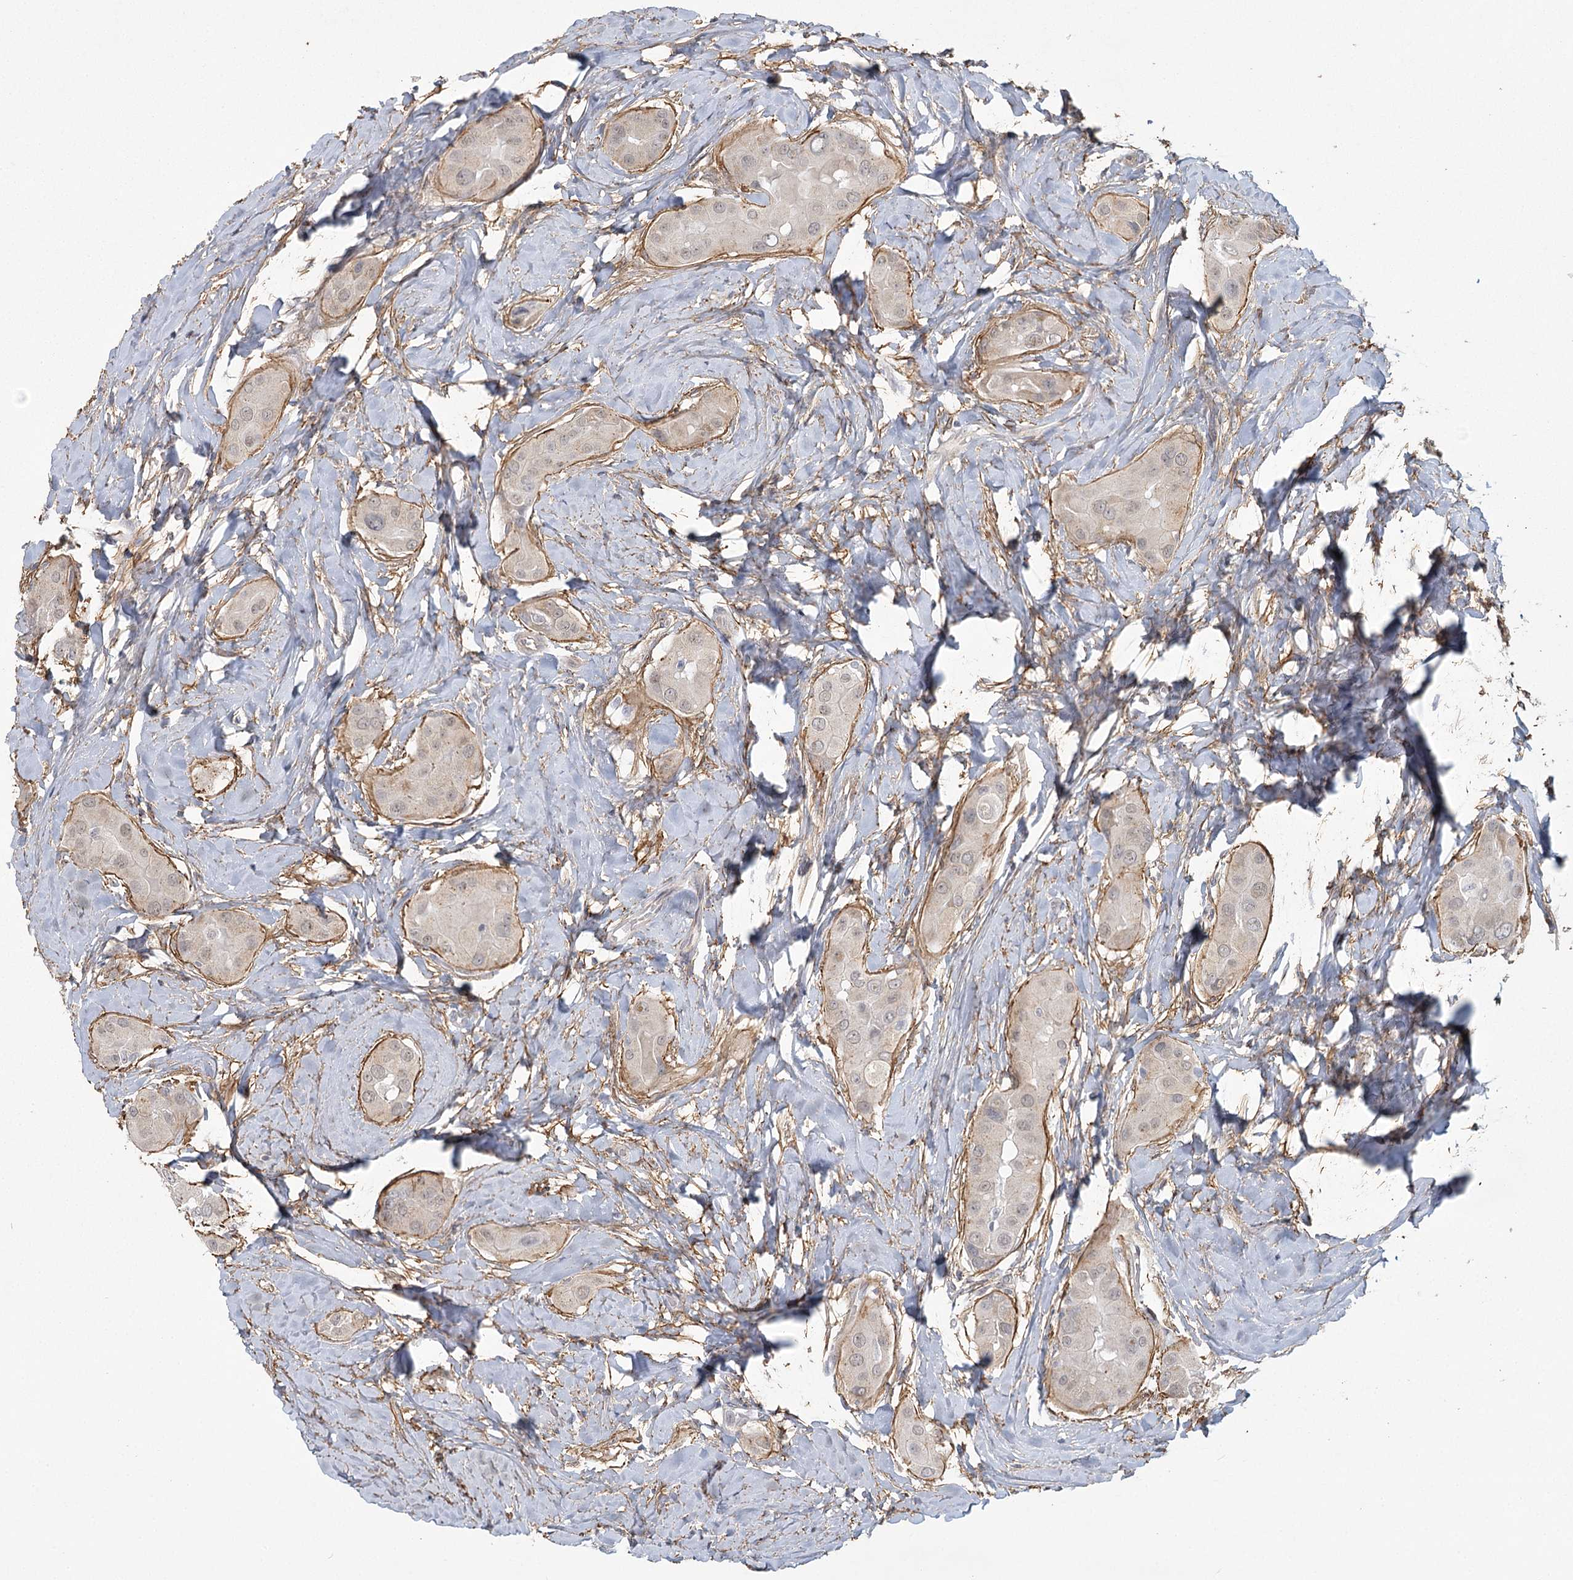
{"staining": {"intensity": "moderate", "quantity": "<25%", "location": "cytoplasmic/membranous"}, "tissue": "thyroid cancer", "cell_type": "Tumor cells", "image_type": "cancer", "snomed": [{"axis": "morphology", "description": "Papillary adenocarcinoma, NOS"}, {"axis": "topography", "description": "Thyroid gland"}], "caption": "This is a micrograph of IHC staining of thyroid papillary adenocarcinoma, which shows moderate staining in the cytoplasmic/membranous of tumor cells.", "gene": "MED28", "patient": {"sex": "male", "age": 33}}